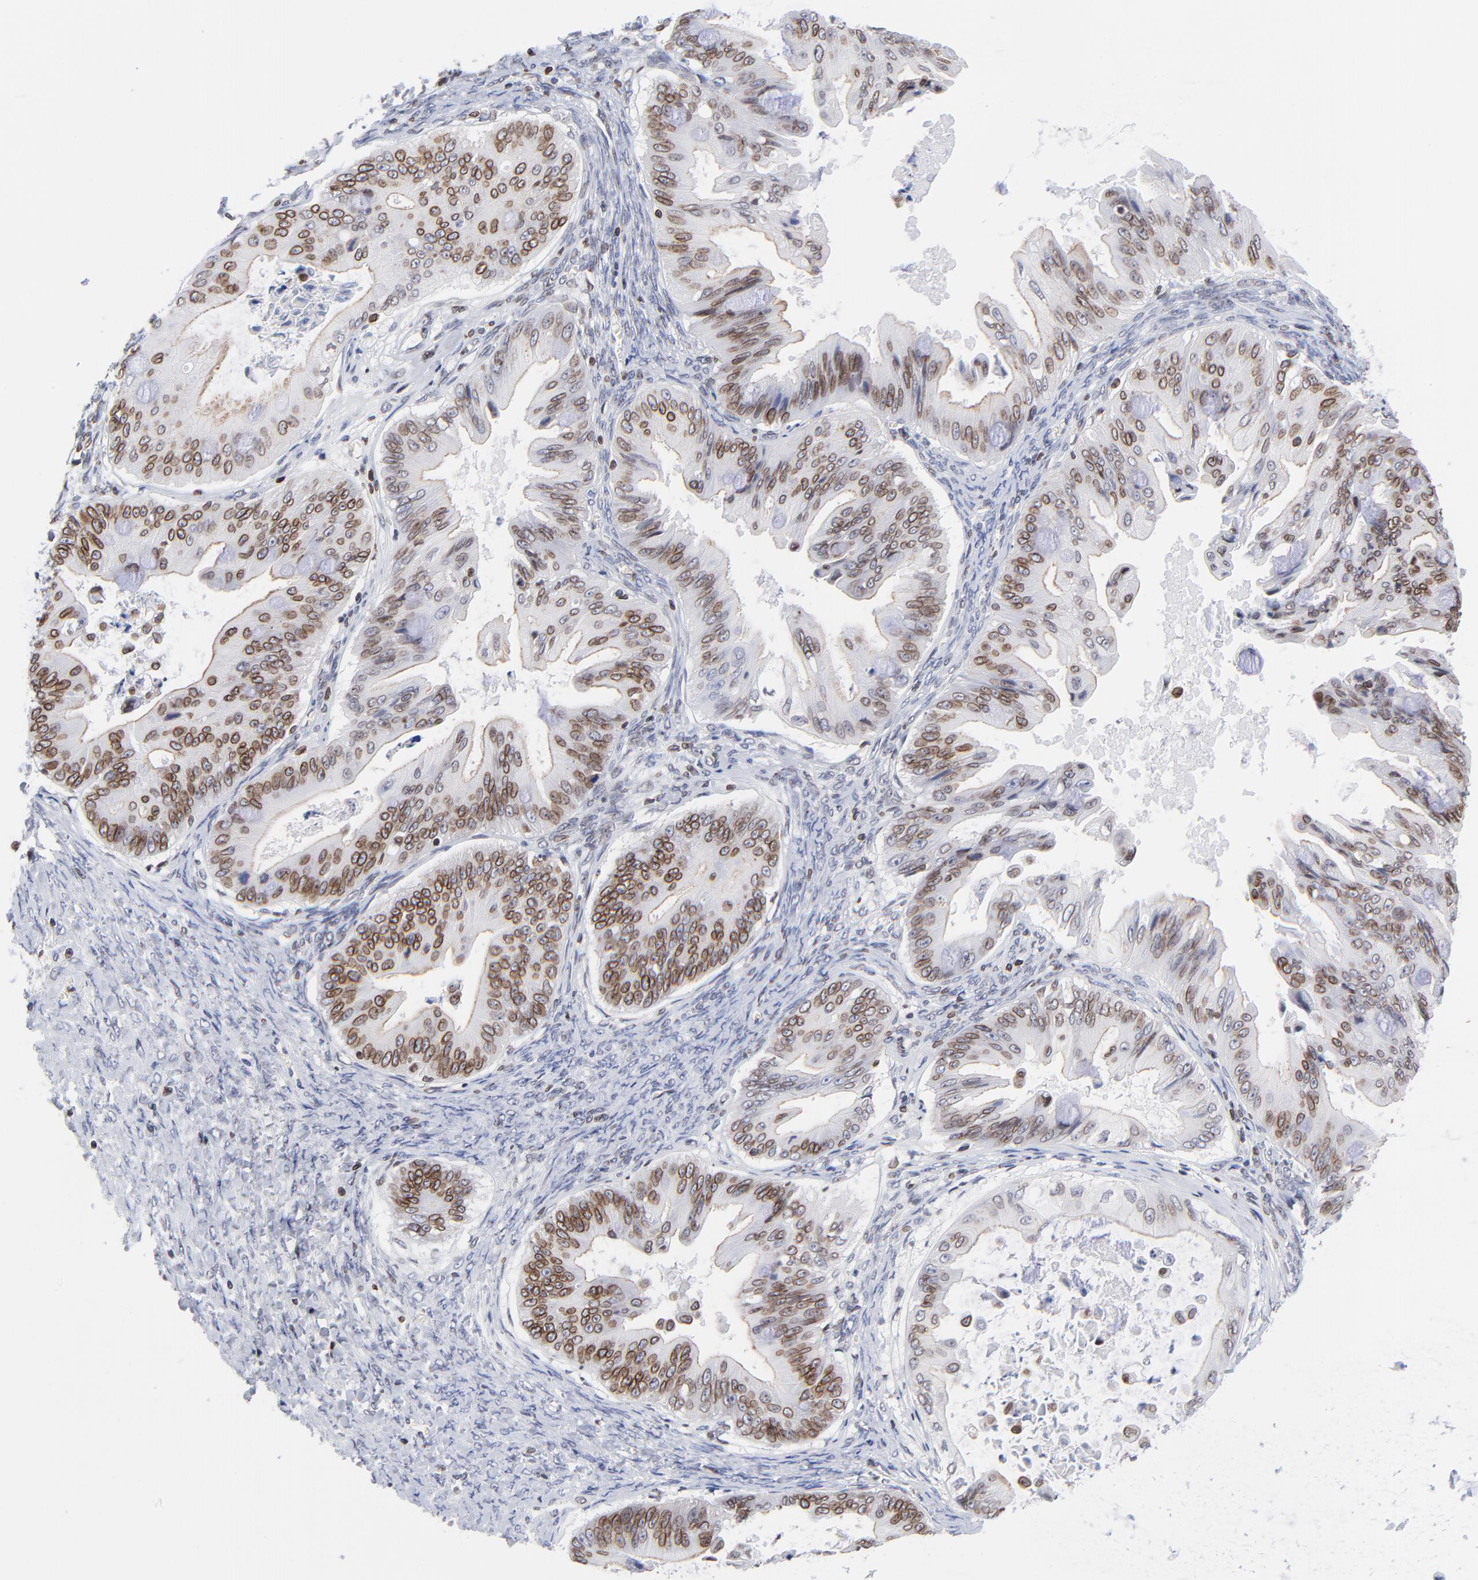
{"staining": {"intensity": "strong", "quantity": ">75%", "location": "cytoplasmic/membranous,nuclear"}, "tissue": "ovarian cancer", "cell_type": "Tumor cells", "image_type": "cancer", "snomed": [{"axis": "morphology", "description": "Cystadenocarcinoma, mucinous, NOS"}, {"axis": "topography", "description": "Ovary"}], "caption": "Protein staining of mucinous cystadenocarcinoma (ovarian) tissue reveals strong cytoplasmic/membranous and nuclear positivity in approximately >75% of tumor cells. (Stains: DAB (3,3'-diaminobenzidine) in brown, nuclei in blue, Microscopy: brightfield microscopy at high magnification).", "gene": "THAP7", "patient": {"sex": "female", "age": 37}}